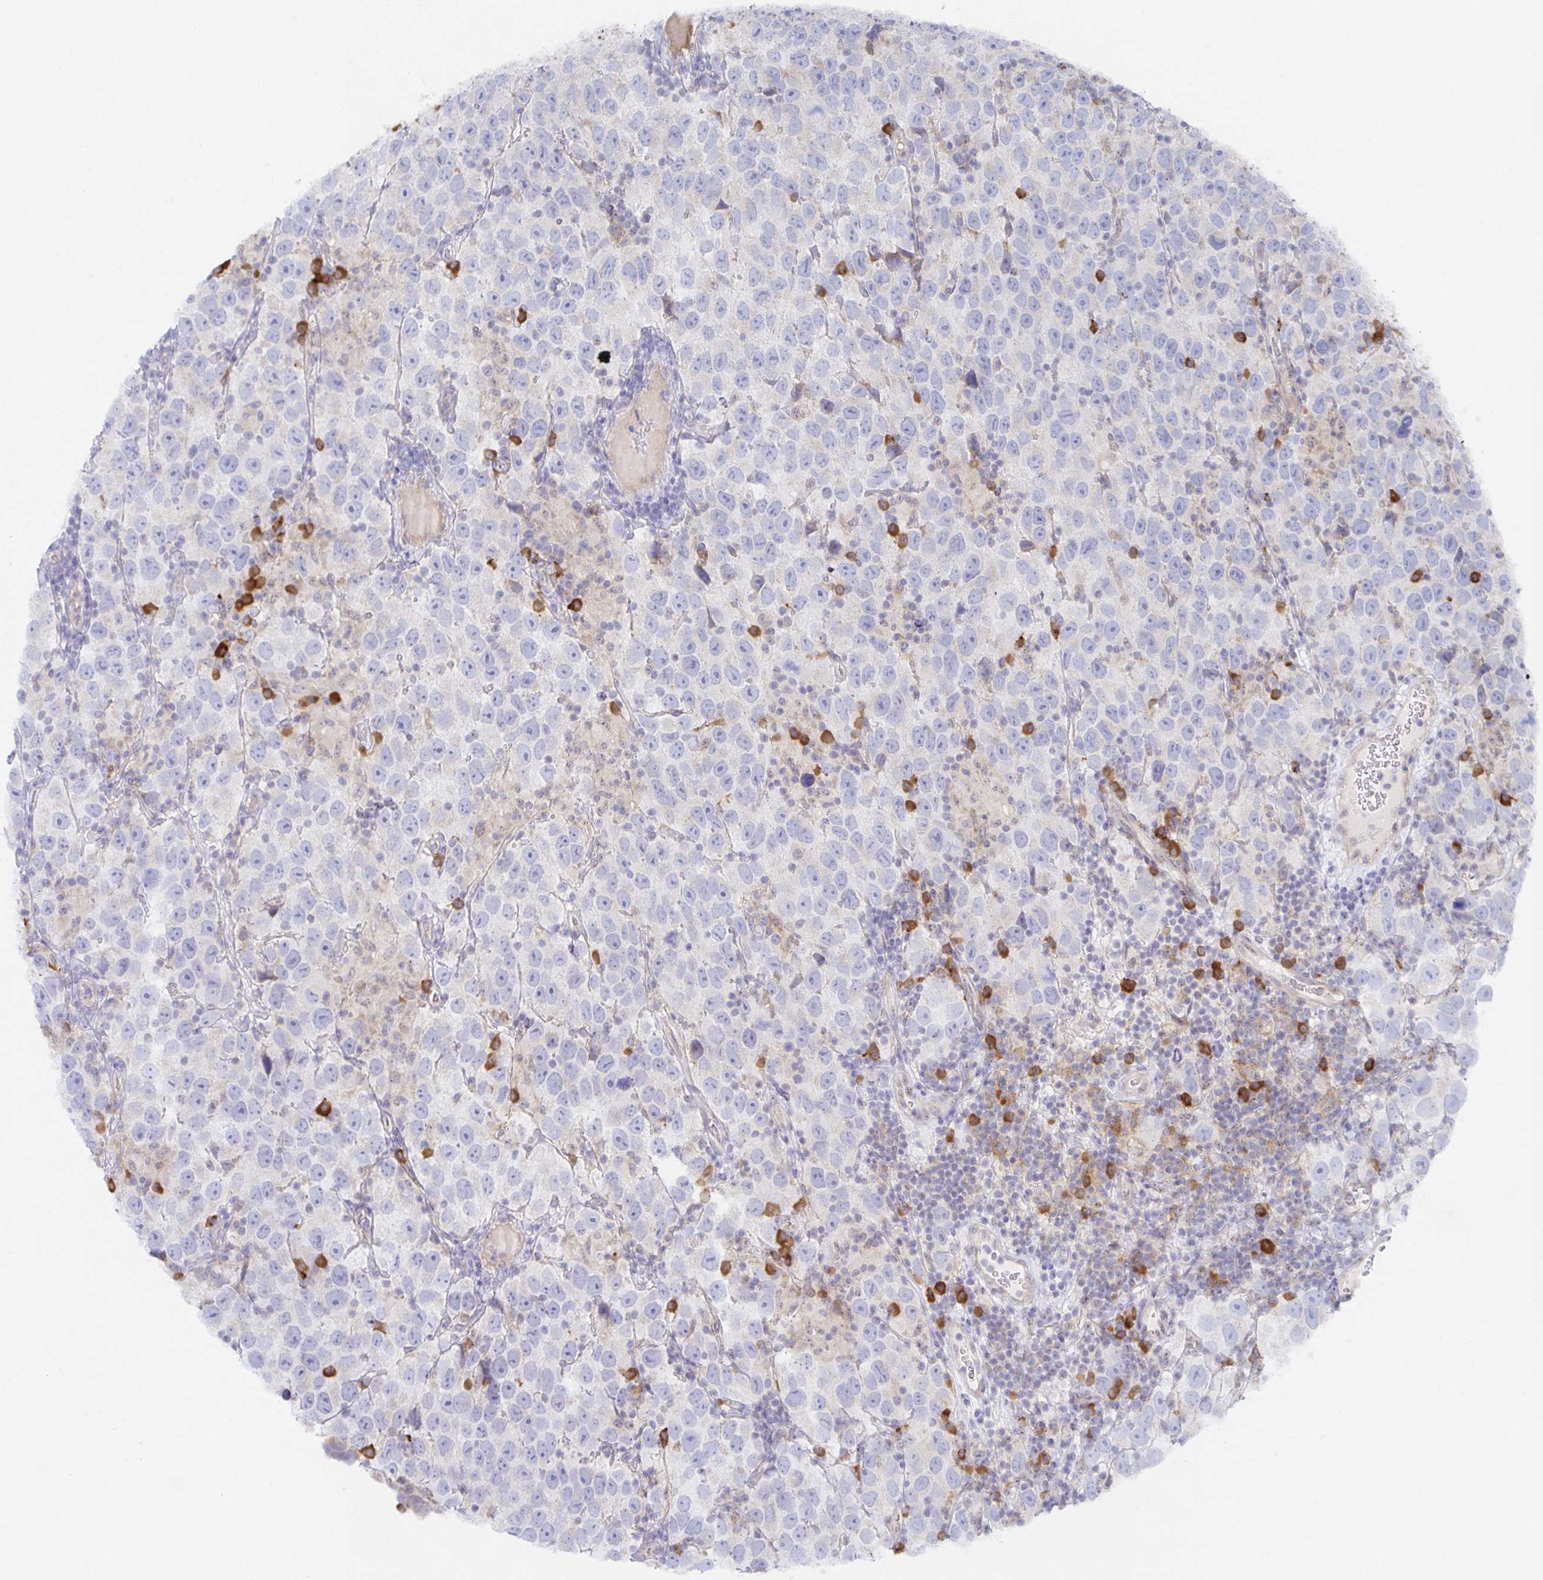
{"staining": {"intensity": "negative", "quantity": "none", "location": "none"}, "tissue": "testis cancer", "cell_type": "Tumor cells", "image_type": "cancer", "snomed": [{"axis": "morphology", "description": "Seminoma, NOS"}, {"axis": "topography", "description": "Testis"}], "caption": "Immunohistochemistry of human testis seminoma reveals no expression in tumor cells.", "gene": "BAD", "patient": {"sex": "male", "age": 26}}